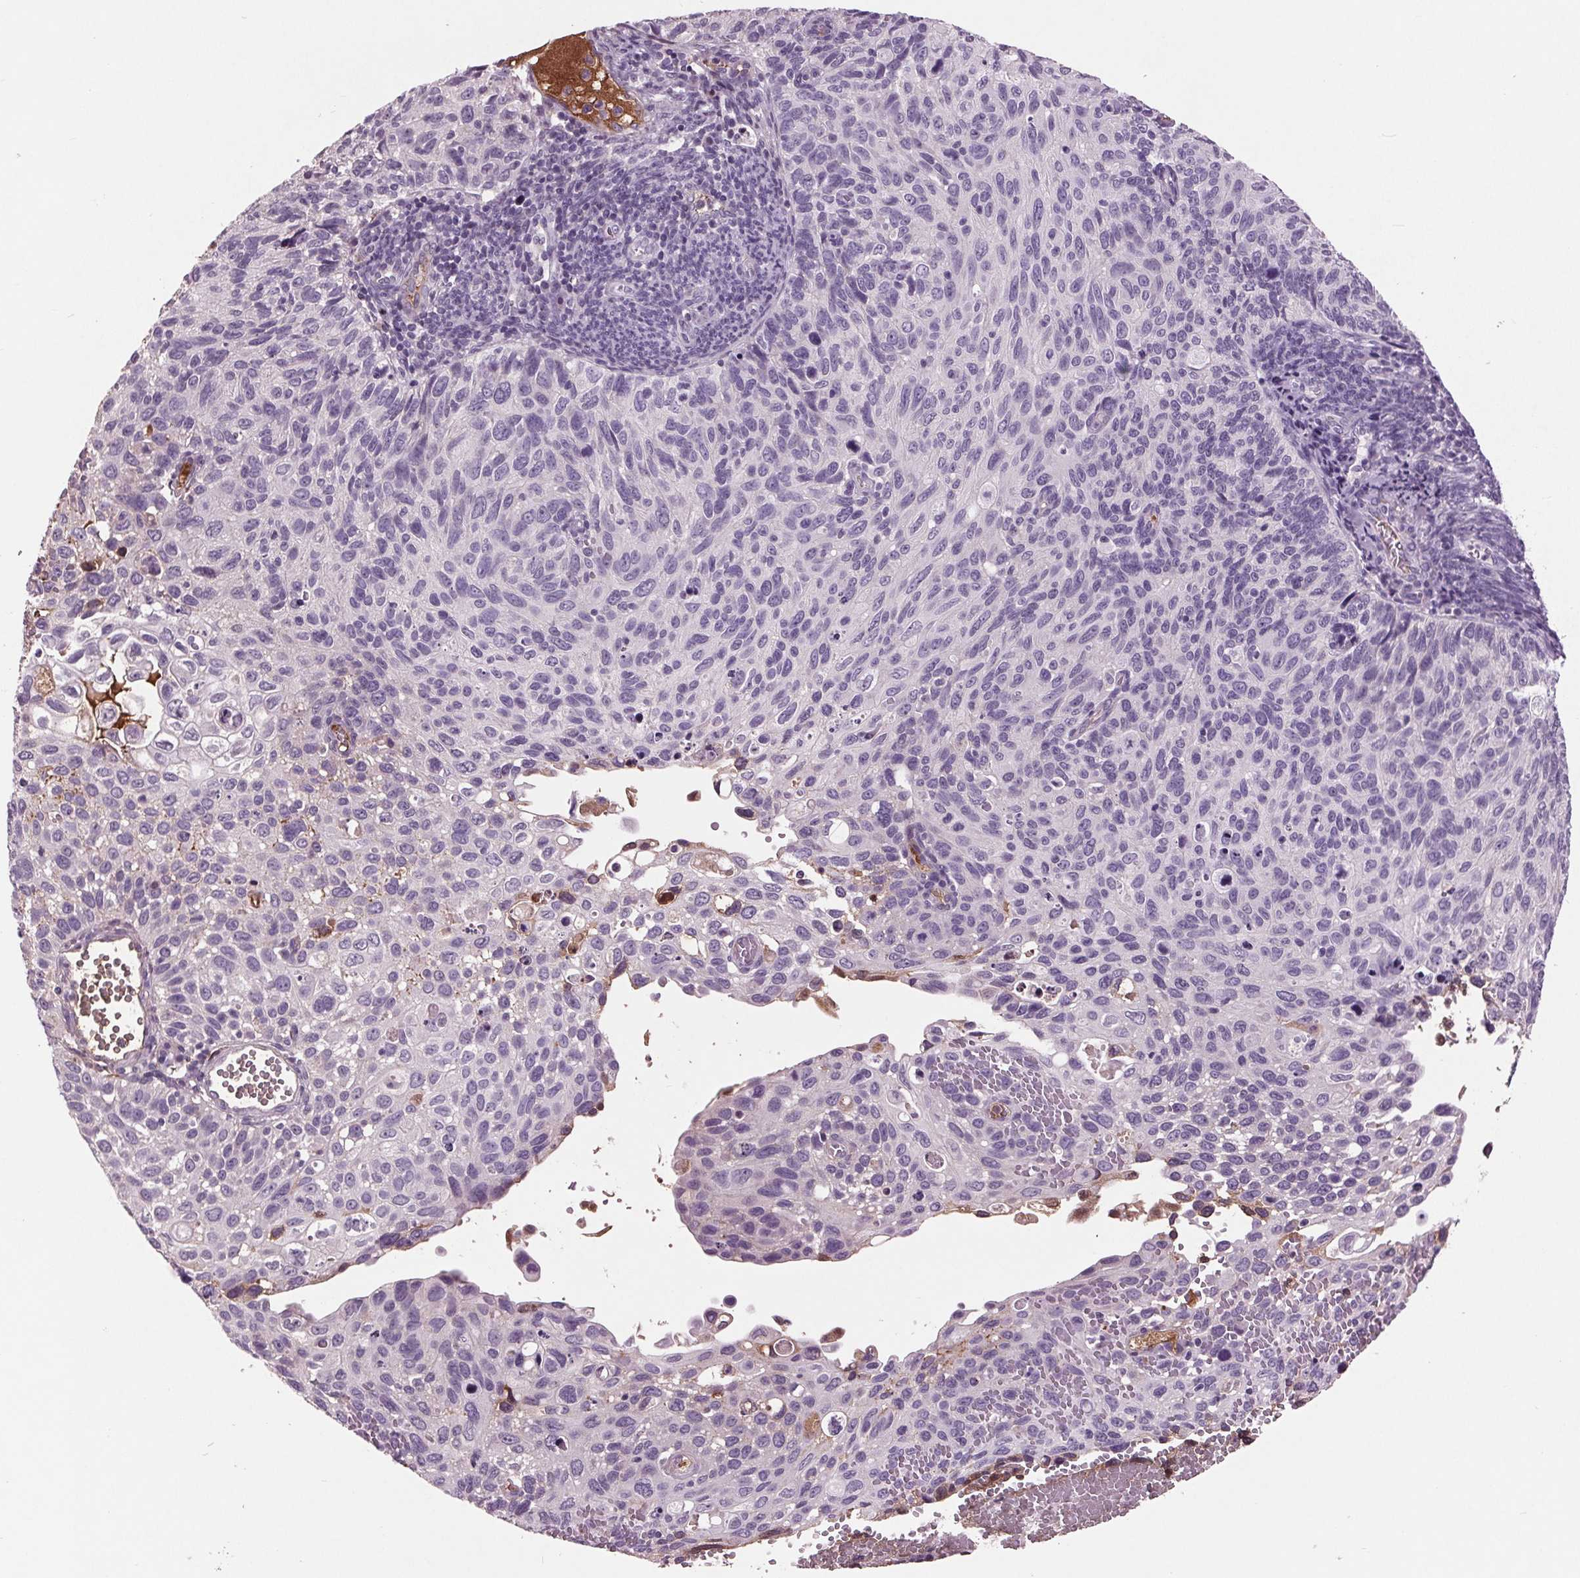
{"staining": {"intensity": "negative", "quantity": "none", "location": "none"}, "tissue": "cervical cancer", "cell_type": "Tumor cells", "image_type": "cancer", "snomed": [{"axis": "morphology", "description": "Squamous cell carcinoma, NOS"}, {"axis": "topography", "description": "Cervix"}], "caption": "IHC image of cervical cancer (squamous cell carcinoma) stained for a protein (brown), which demonstrates no staining in tumor cells.", "gene": "C6", "patient": {"sex": "female", "age": 70}}